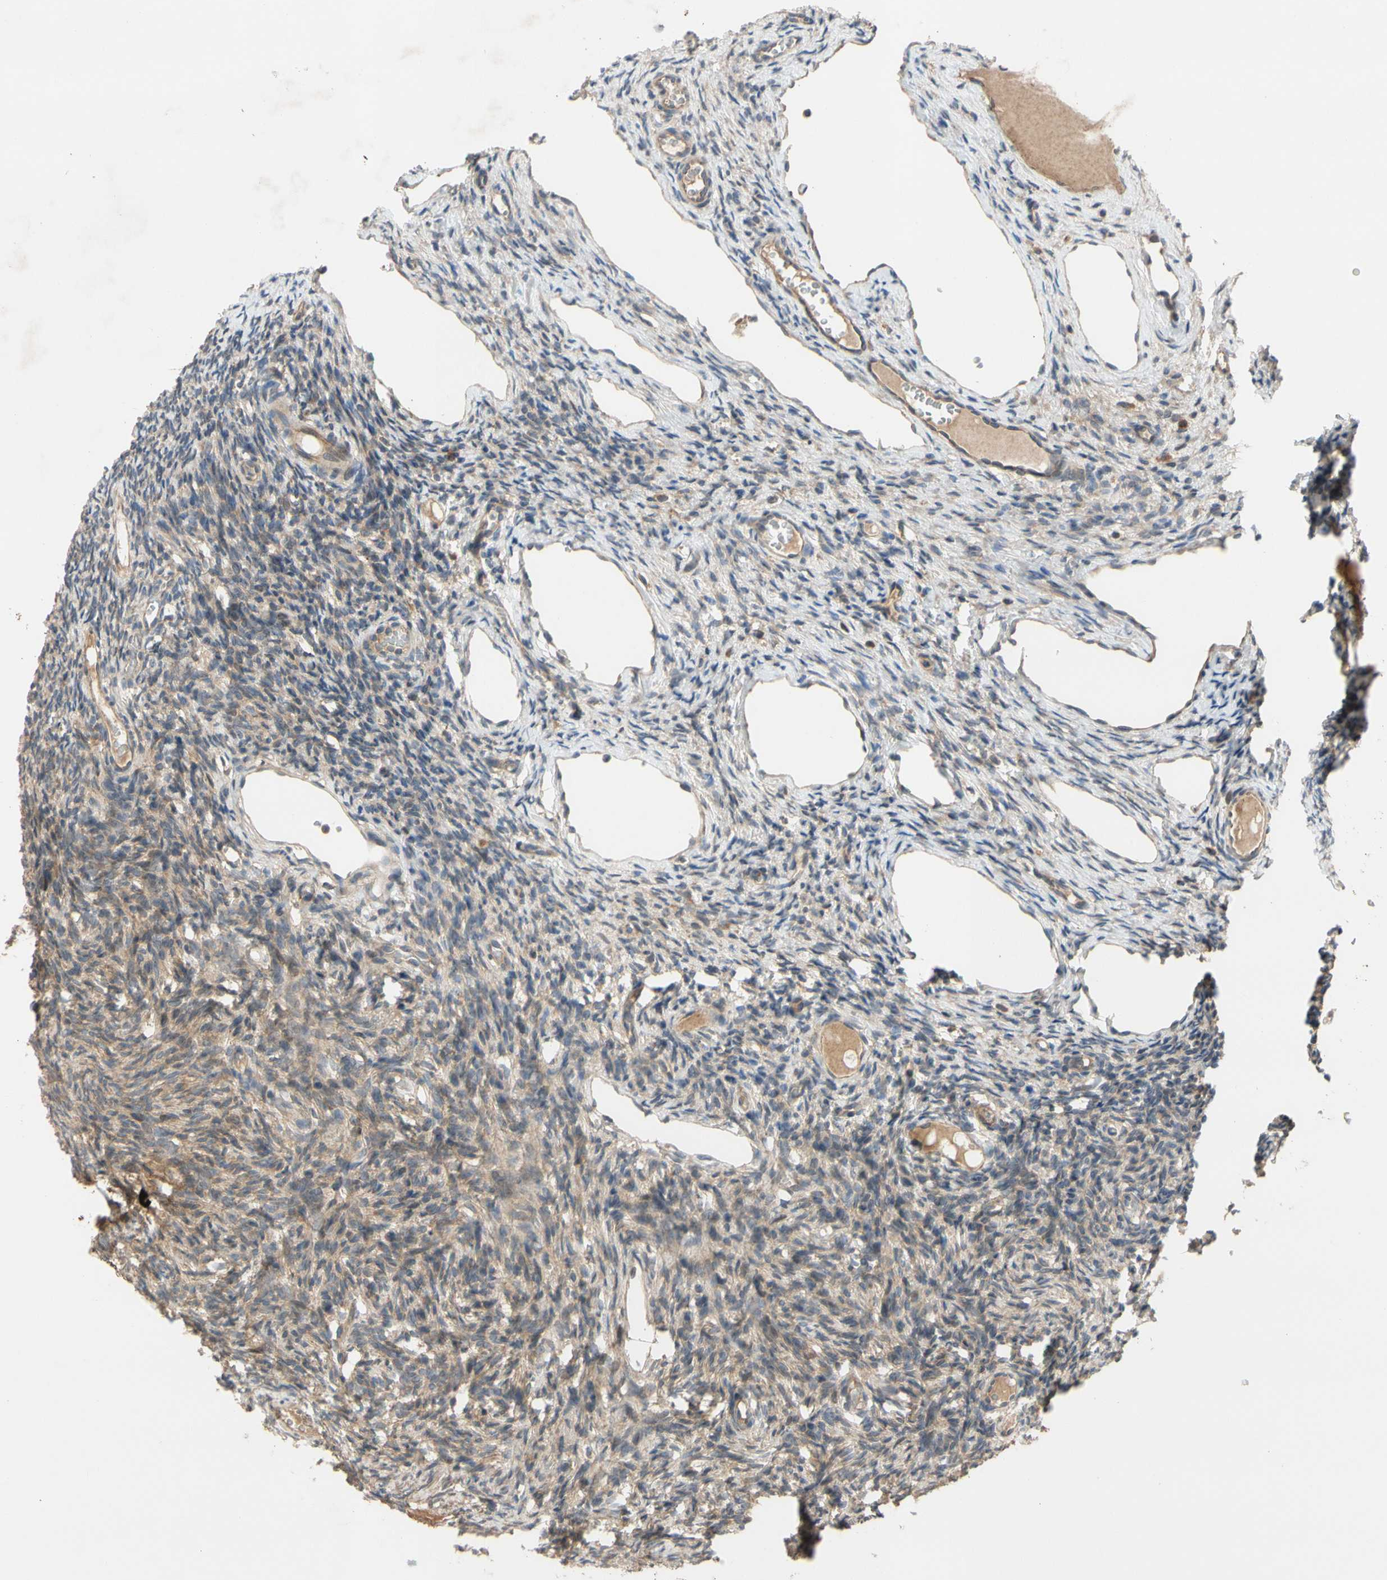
{"staining": {"intensity": "moderate", "quantity": "25%-75%", "location": "cytoplasmic/membranous"}, "tissue": "ovary", "cell_type": "Ovarian stroma cells", "image_type": "normal", "snomed": [{"axis": "morphology", "description": "Normal tissue, NOS"}, {"axis": "topography", "description": "Ovary"}], "caption": "The image exhibits immunohistochemical staining of benign ovary. There is moderate cytoplasmic/membranous staining is appreciated in about 25%-75% of ovarian stroma cells. (DAB (3,3'-diaminobenzidine) IHC with brightfield microscopy, high magnification).", "gene": "MBTPS2", "patient": {"sex": "female", "age": 33}}